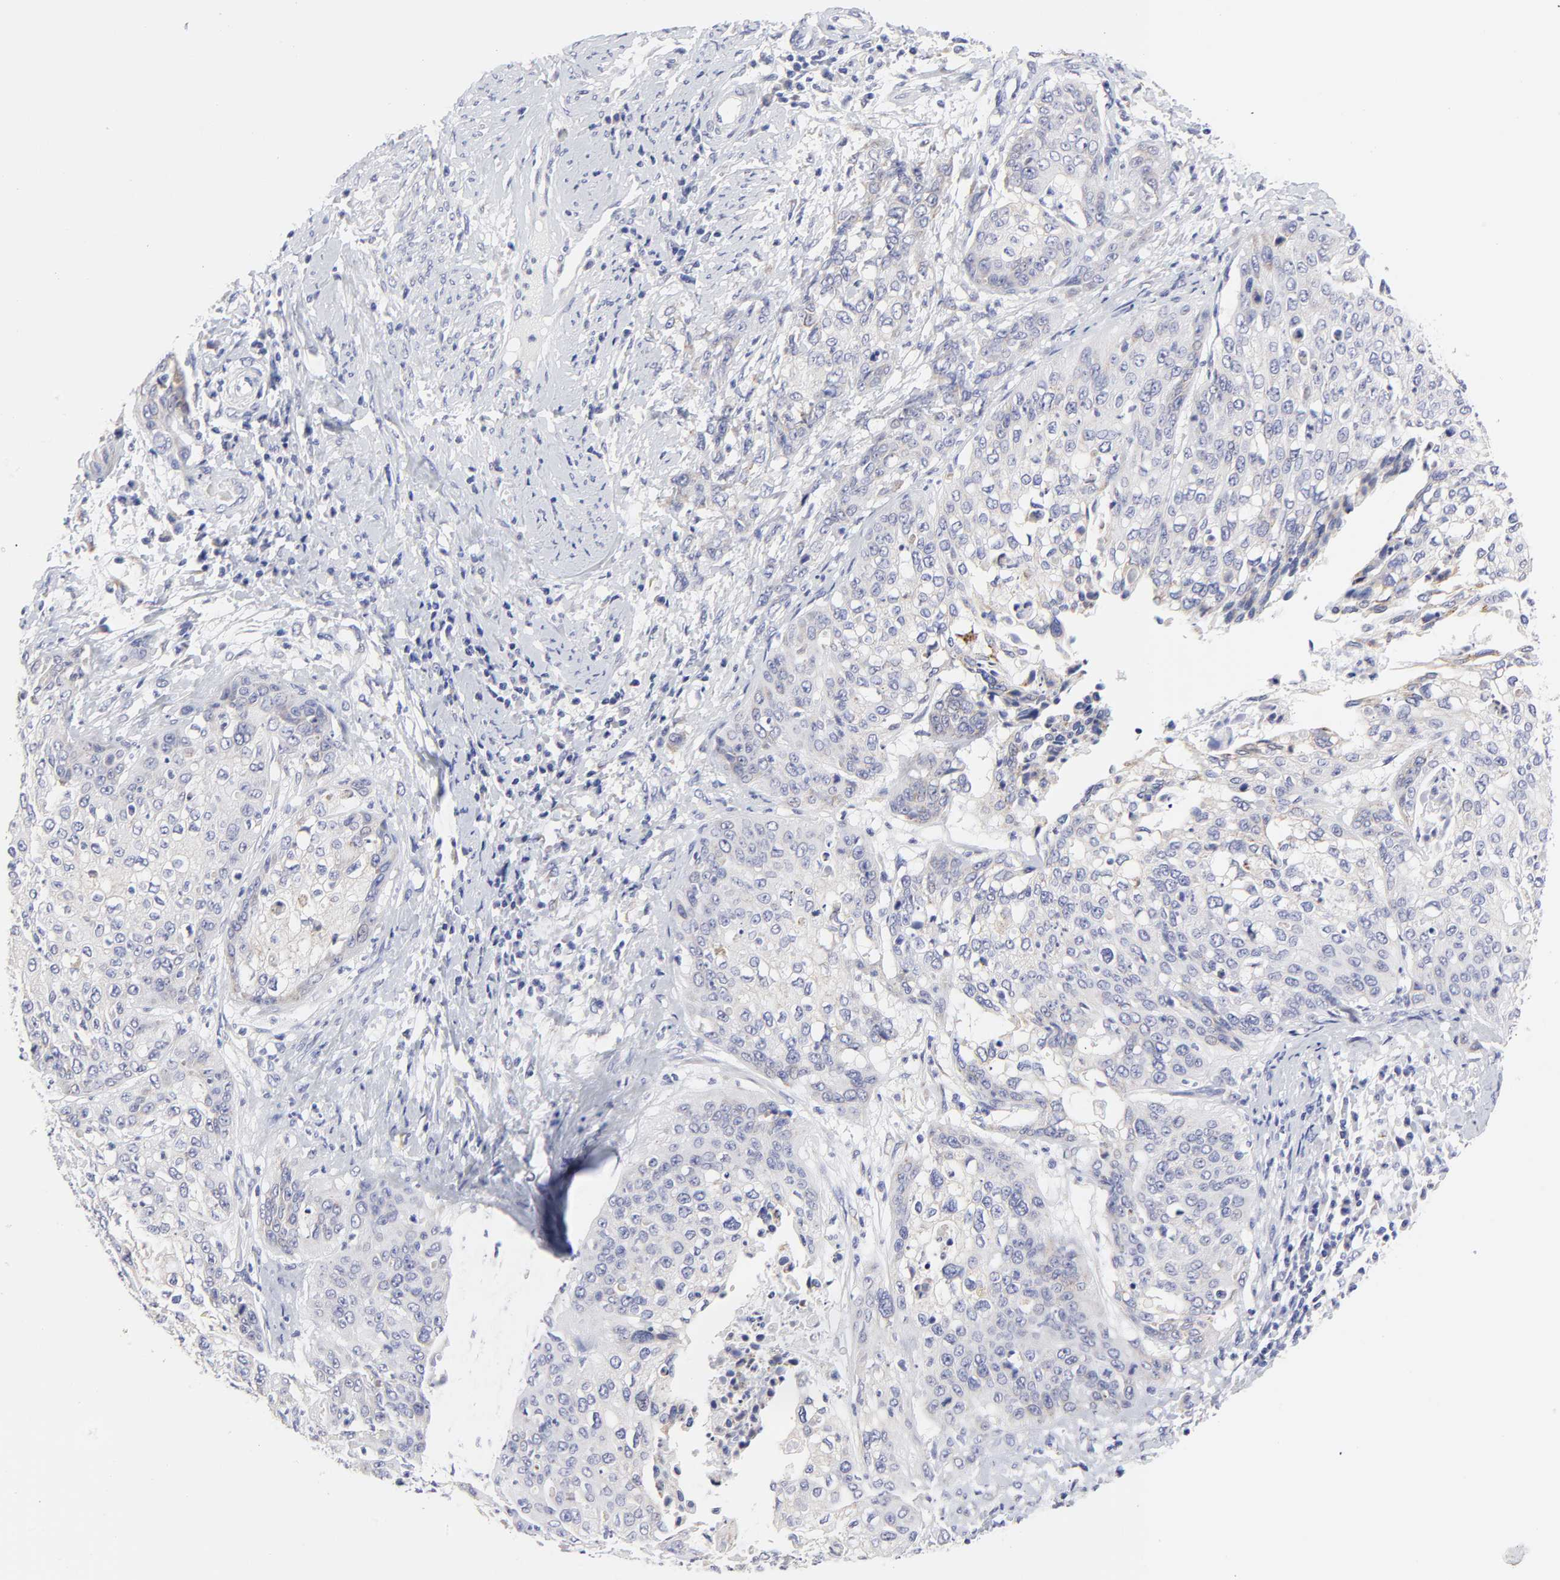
{"staining": {"intensity": "negative", "quantity": "none", "location": "none"}, "tissue": "cervical cancer", "cell_type": "Tumor cells", "image_type": "cancer", "snomed": [{"axis": "morphology", "description": "Squamous cell carcinoma, NOS"}, {"axis": "topography", "description": "Cervix"}], "caption": "This micrograph is of cervical squamous cell carcinoma stained with IHC to label a protein in brown with the nuclei are counter-stained blue. There is no staining in tumor cells.", "gene": "DUSP9", "patient": {"sex": "female", "age": 41}}